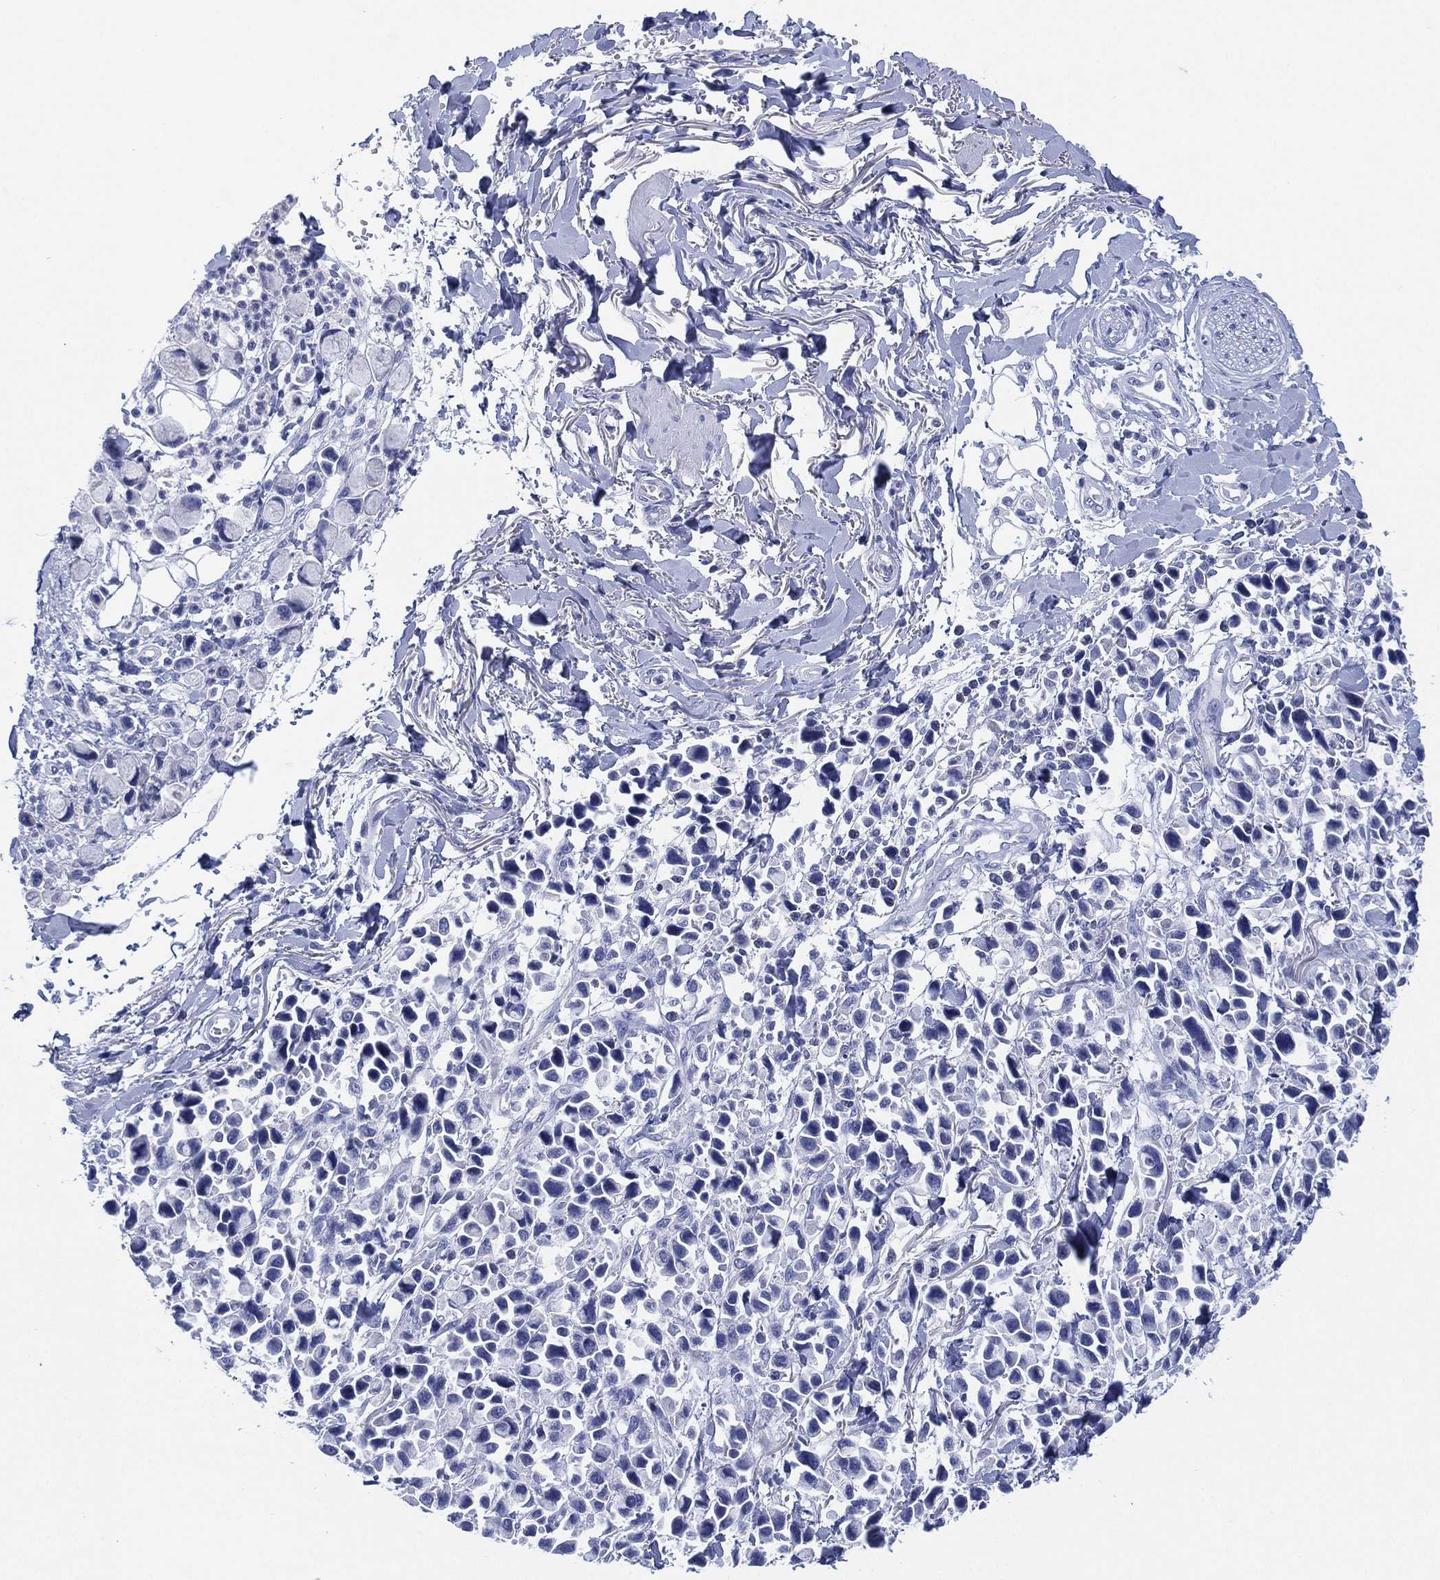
{"staining": {"intensity": "negative", "quantity": "none", "location": "none"}, "tissue": "stomach cancer", "cell_type": "Tumor cells", "image_type": "cancer", "snomed": [{"axis": "morphology", "description": "Adenocarcinoma, NOS"}, {"axis": "topography", "description": "Stomach"}], "caption": "A micrograph of human stomach cancer is negative for staining in tumor cells.", "gene": "SLC9C2", "patient": {"sex": "female", "age": 81}}